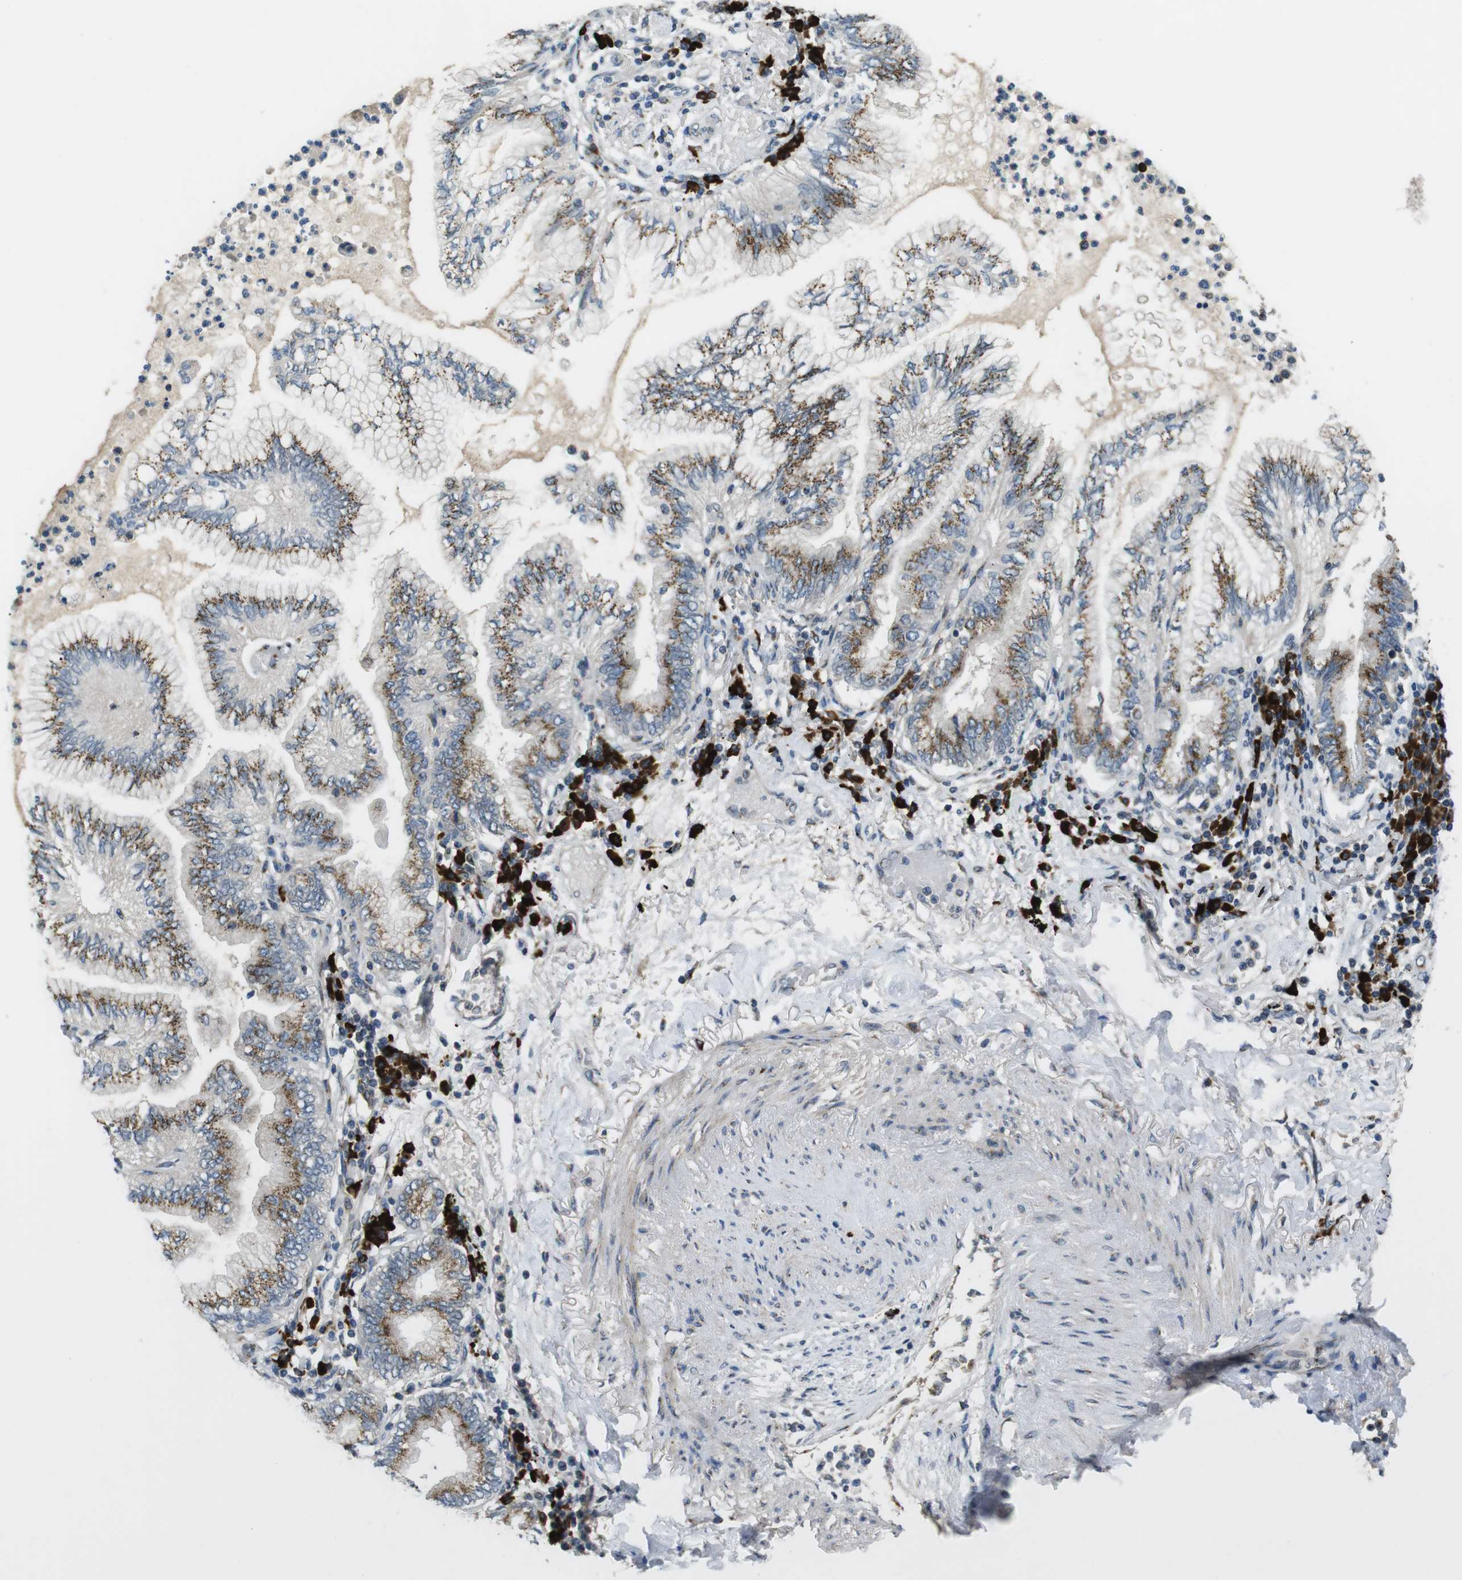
{"staining": {"intensity": "moderate", "quantity": ">75%", "location": "cytoplasmic/membranous"}, "tissue": "lung cancer", "cell_type": "Tumor cells", "image_type": "cancer", "snomed": [{"axis": "morphology", "description": "Normal tissue, NOS"}, {"axis": "morphology", "description": "Adenocarcinoma, NOS"}, {"axis": "topography", "description": "Bronchus"}, {"axis": "topography", "description": "Lung"}], "caption": "Lung adenocarcinoma stained with immunohistochemistry shows moderate cytoplasmic/membranous positivity in approximately >75% of tumor cells.", "gene": "ZFPL1", "patient": {"sex": "female", "age": 70}}